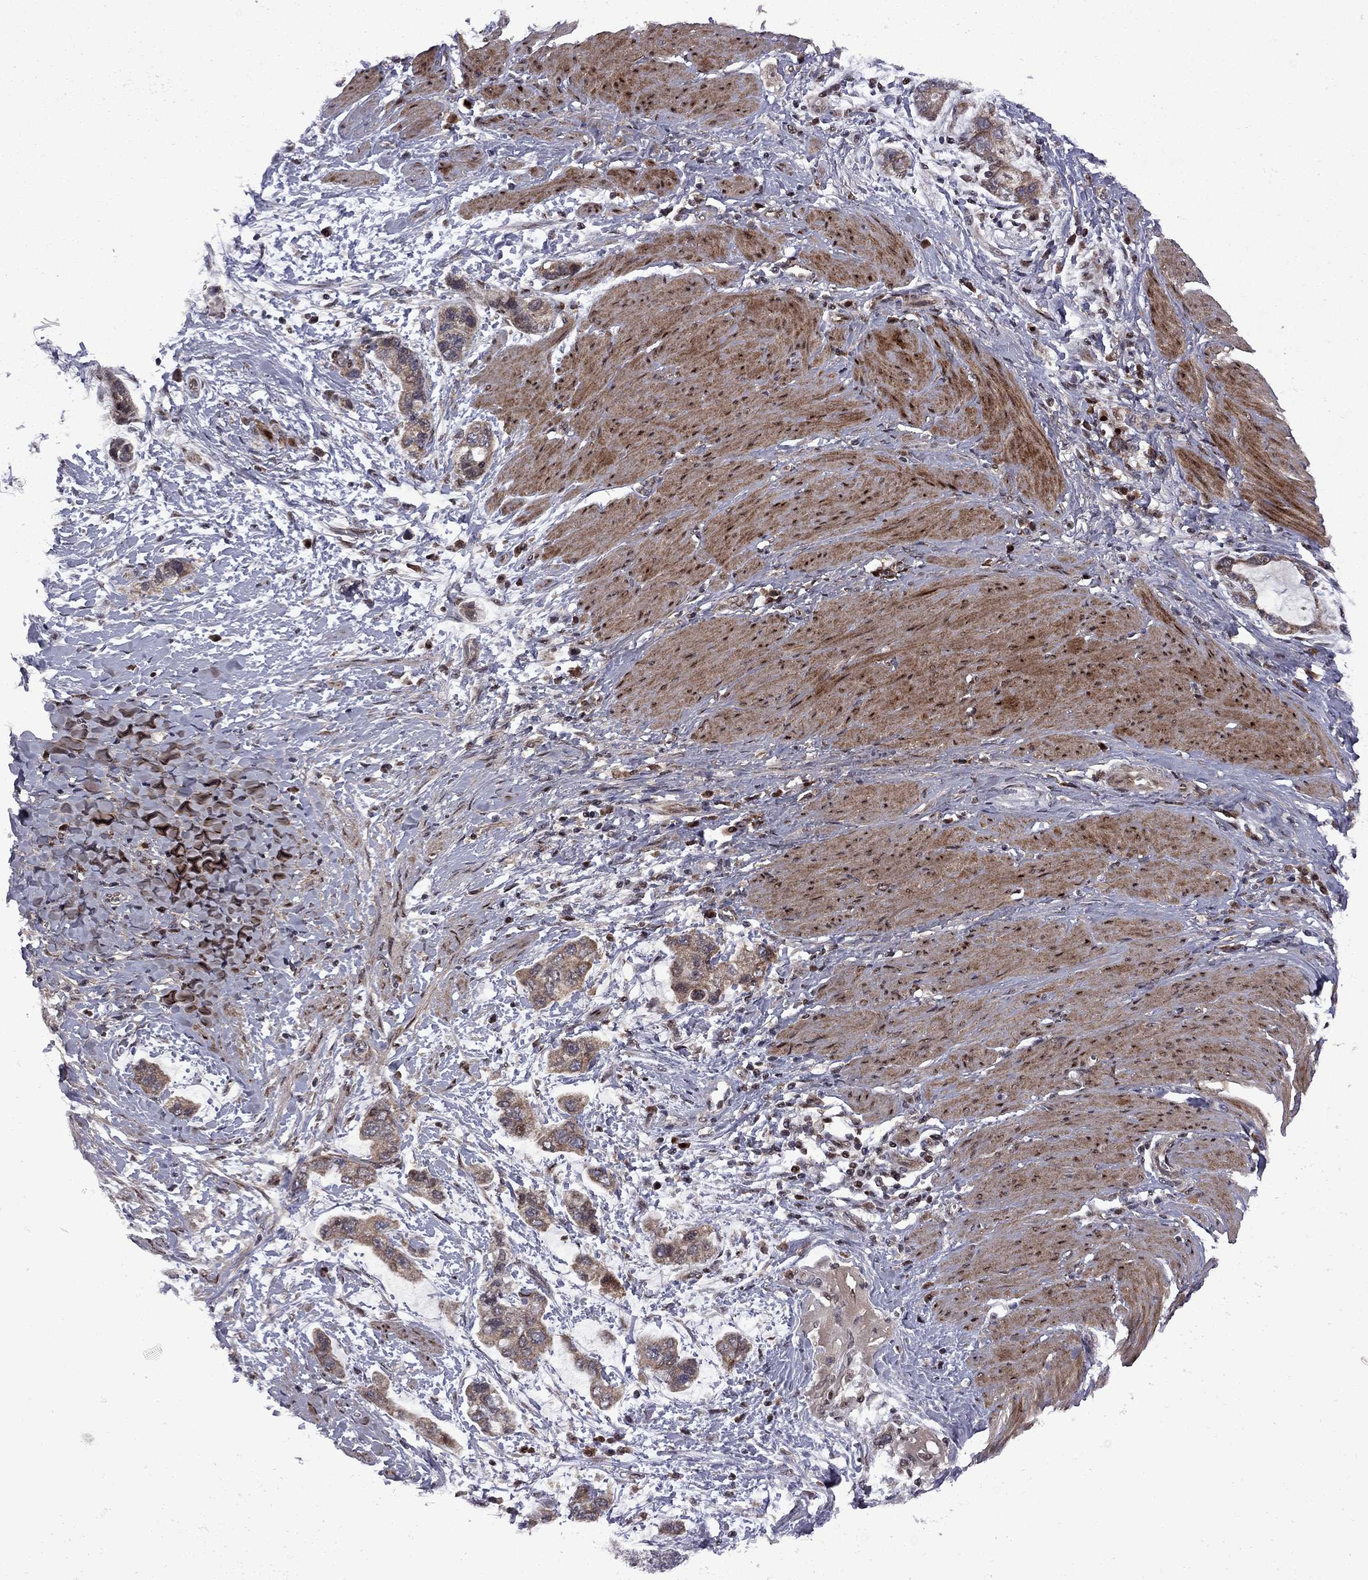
{"staining": {"intensity": "moderate", "quantity": ">75%", "location": "cytoplasmic/membranous"}, "tissue": "stomach cancer", "cell_type": "Tumor cells", "image_type": "cancer", "snomed": [{"axis": "morphology", "description": "Adenocarcinoma, NOS"}, {"axis": "topography", "description": "Stomach, lower"}], "caption": "Immunohistochemical staining of human stomach cancer demonstrates medium levels of moderate cytoplasmic/membranous staining in about >75% of tumor cells.", "gene": "IPP", "patient": {"sex": "female", "age": 93}}